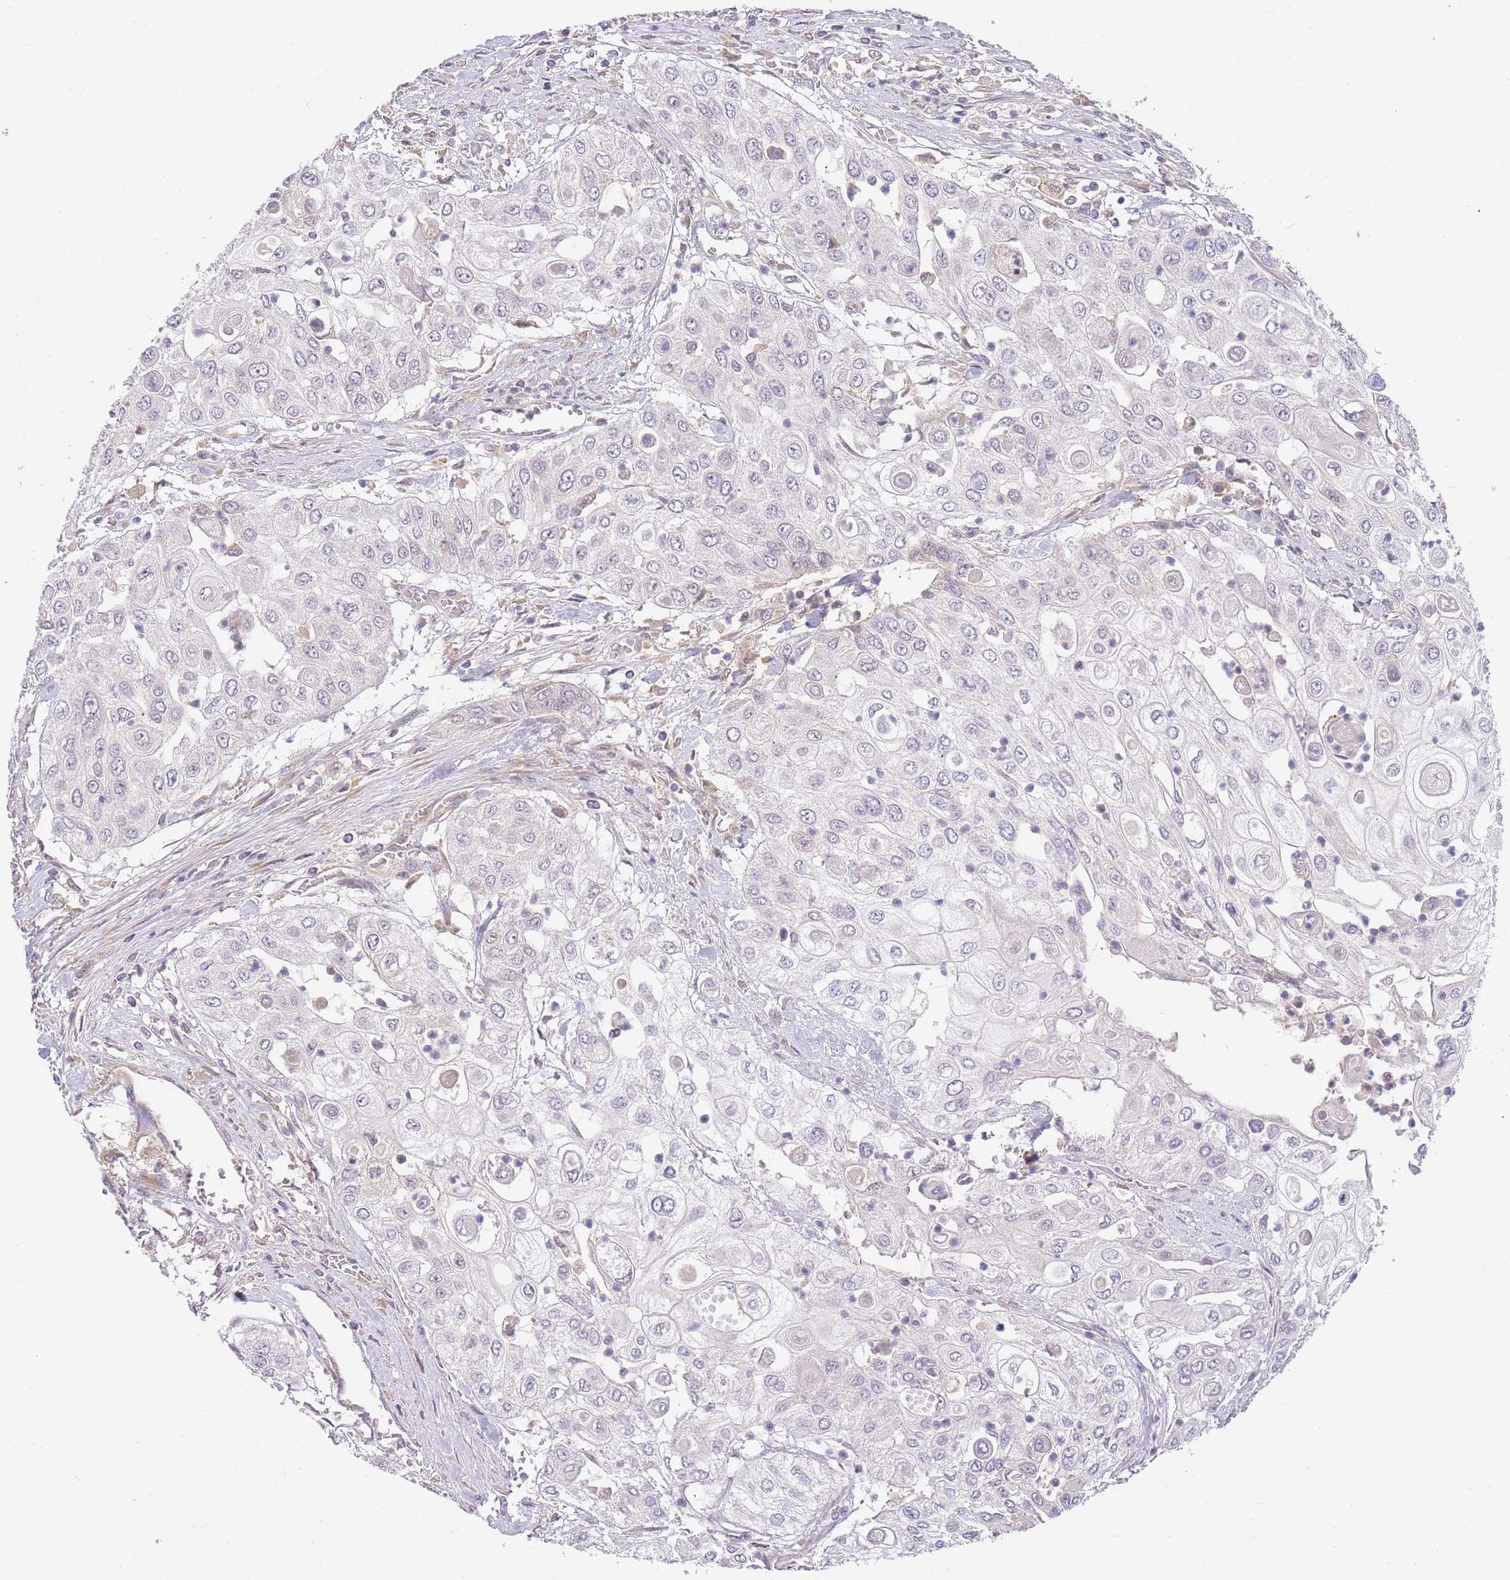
{"staining": {"intensity": "negative", "quantity": "none", "location": "none"}, "tissue": "urothelial cancer", "cell_type": "Tumor cells", "image_type": "cancer", "snomed": [{"axis": "morphology", "description": "Urothelial carcinoma, High grade"}, {"axis": "topography", "description": "Urinary bladder"}], "caption": "Urothelial cancer was stained to show a protein in brown. There is no significant expression in tumor cells.", "gene": "ZNF577", "patient": {"sex": "female", "age": 79}}